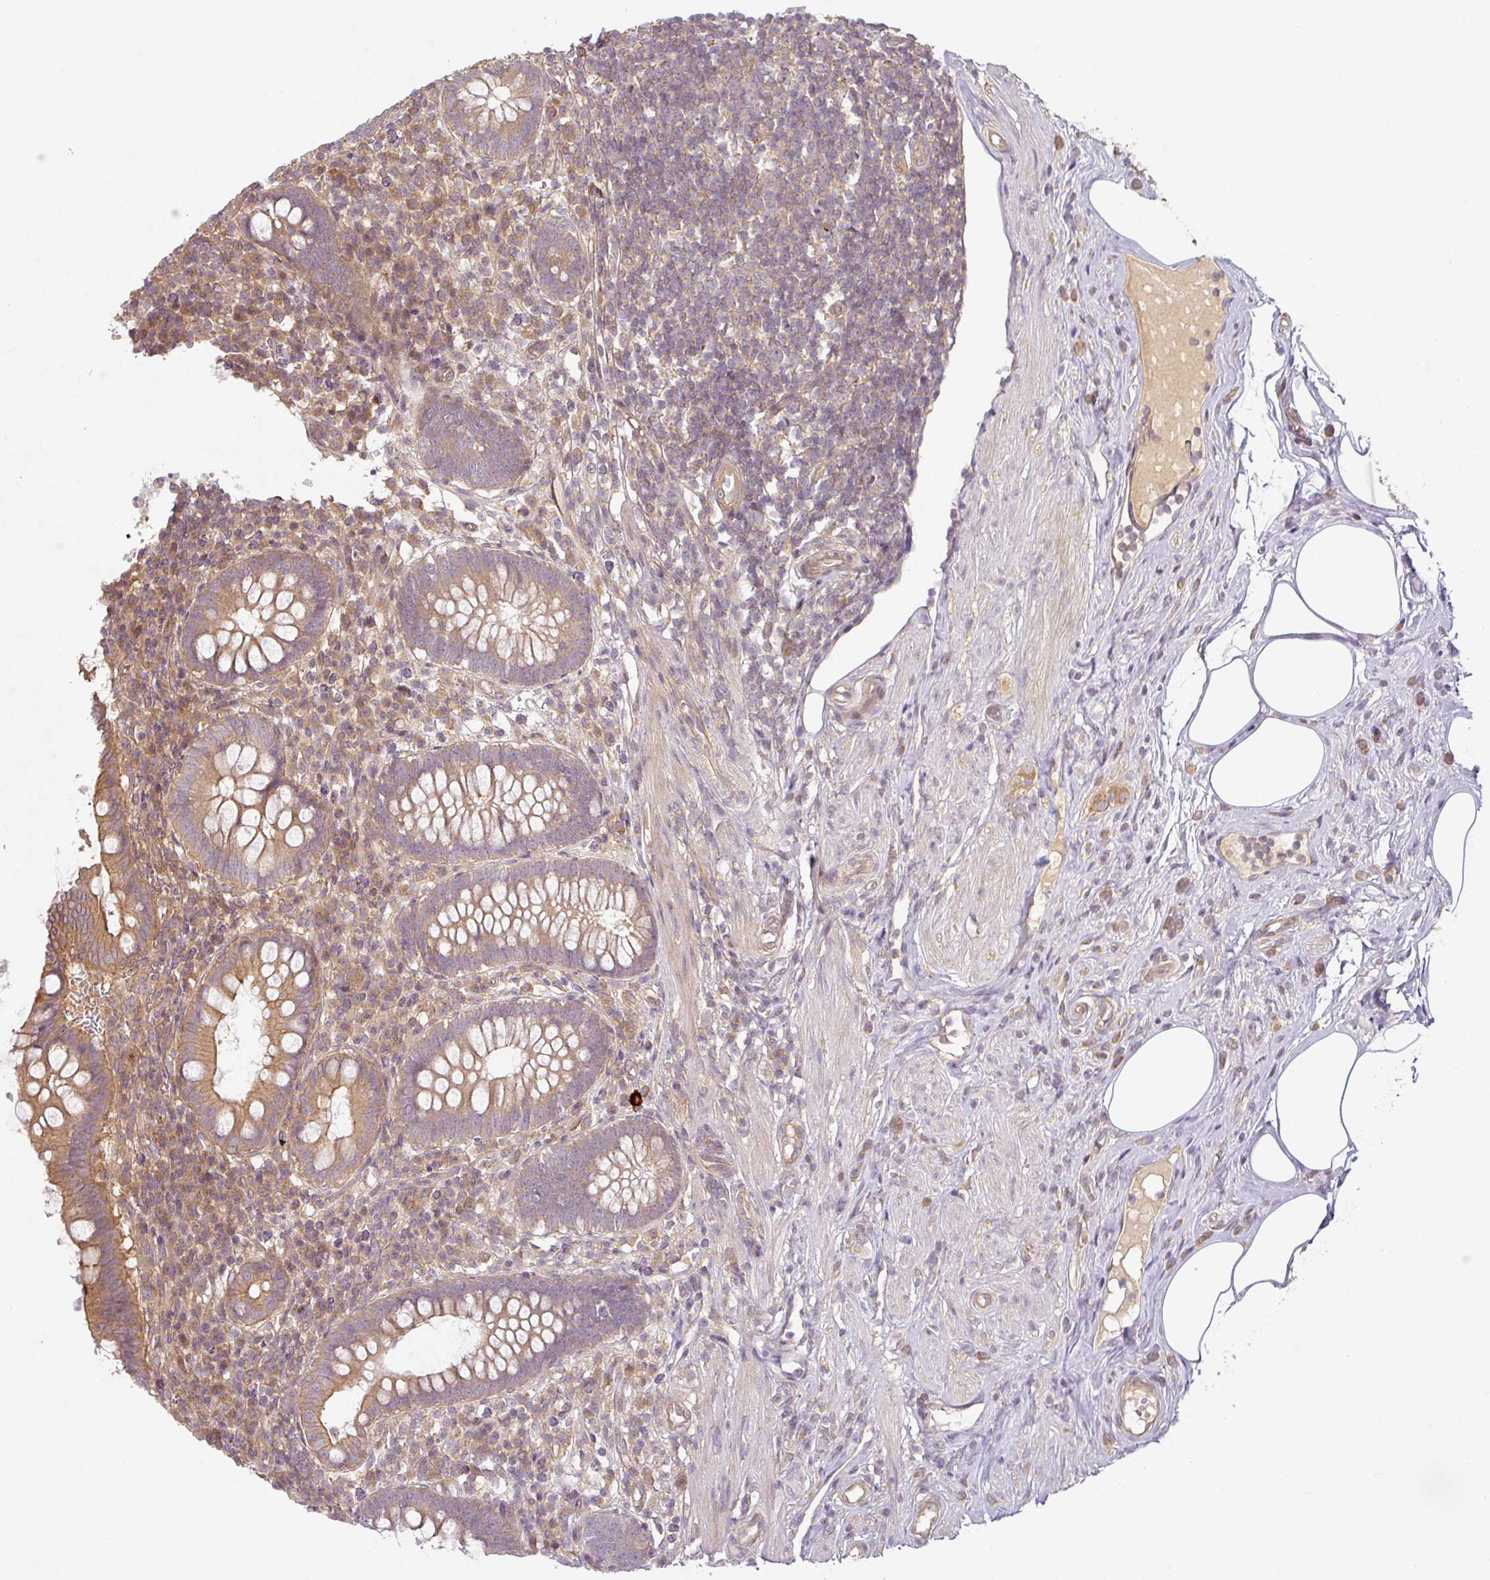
{"staining": {"intensity": "moderate", "quantity": ">75%", "location": "cytoplasmic/membranous"}, "tissue": "appendix", "cell_type": "Glandular cells", "image_type": "normal", "snomed": [{"axis": "morphology", "description": "Normal tissue, NOS"}, {"axis": "topography", "description": "Appendix"}], "caption": "Appendix stained for a protein (brown) demonstrates moderate cytoplasmic/membranous positive positivity in about >75% of glandular cells.", "gene": "RNF31", "patient": {"sex": "female", "age": 56}}